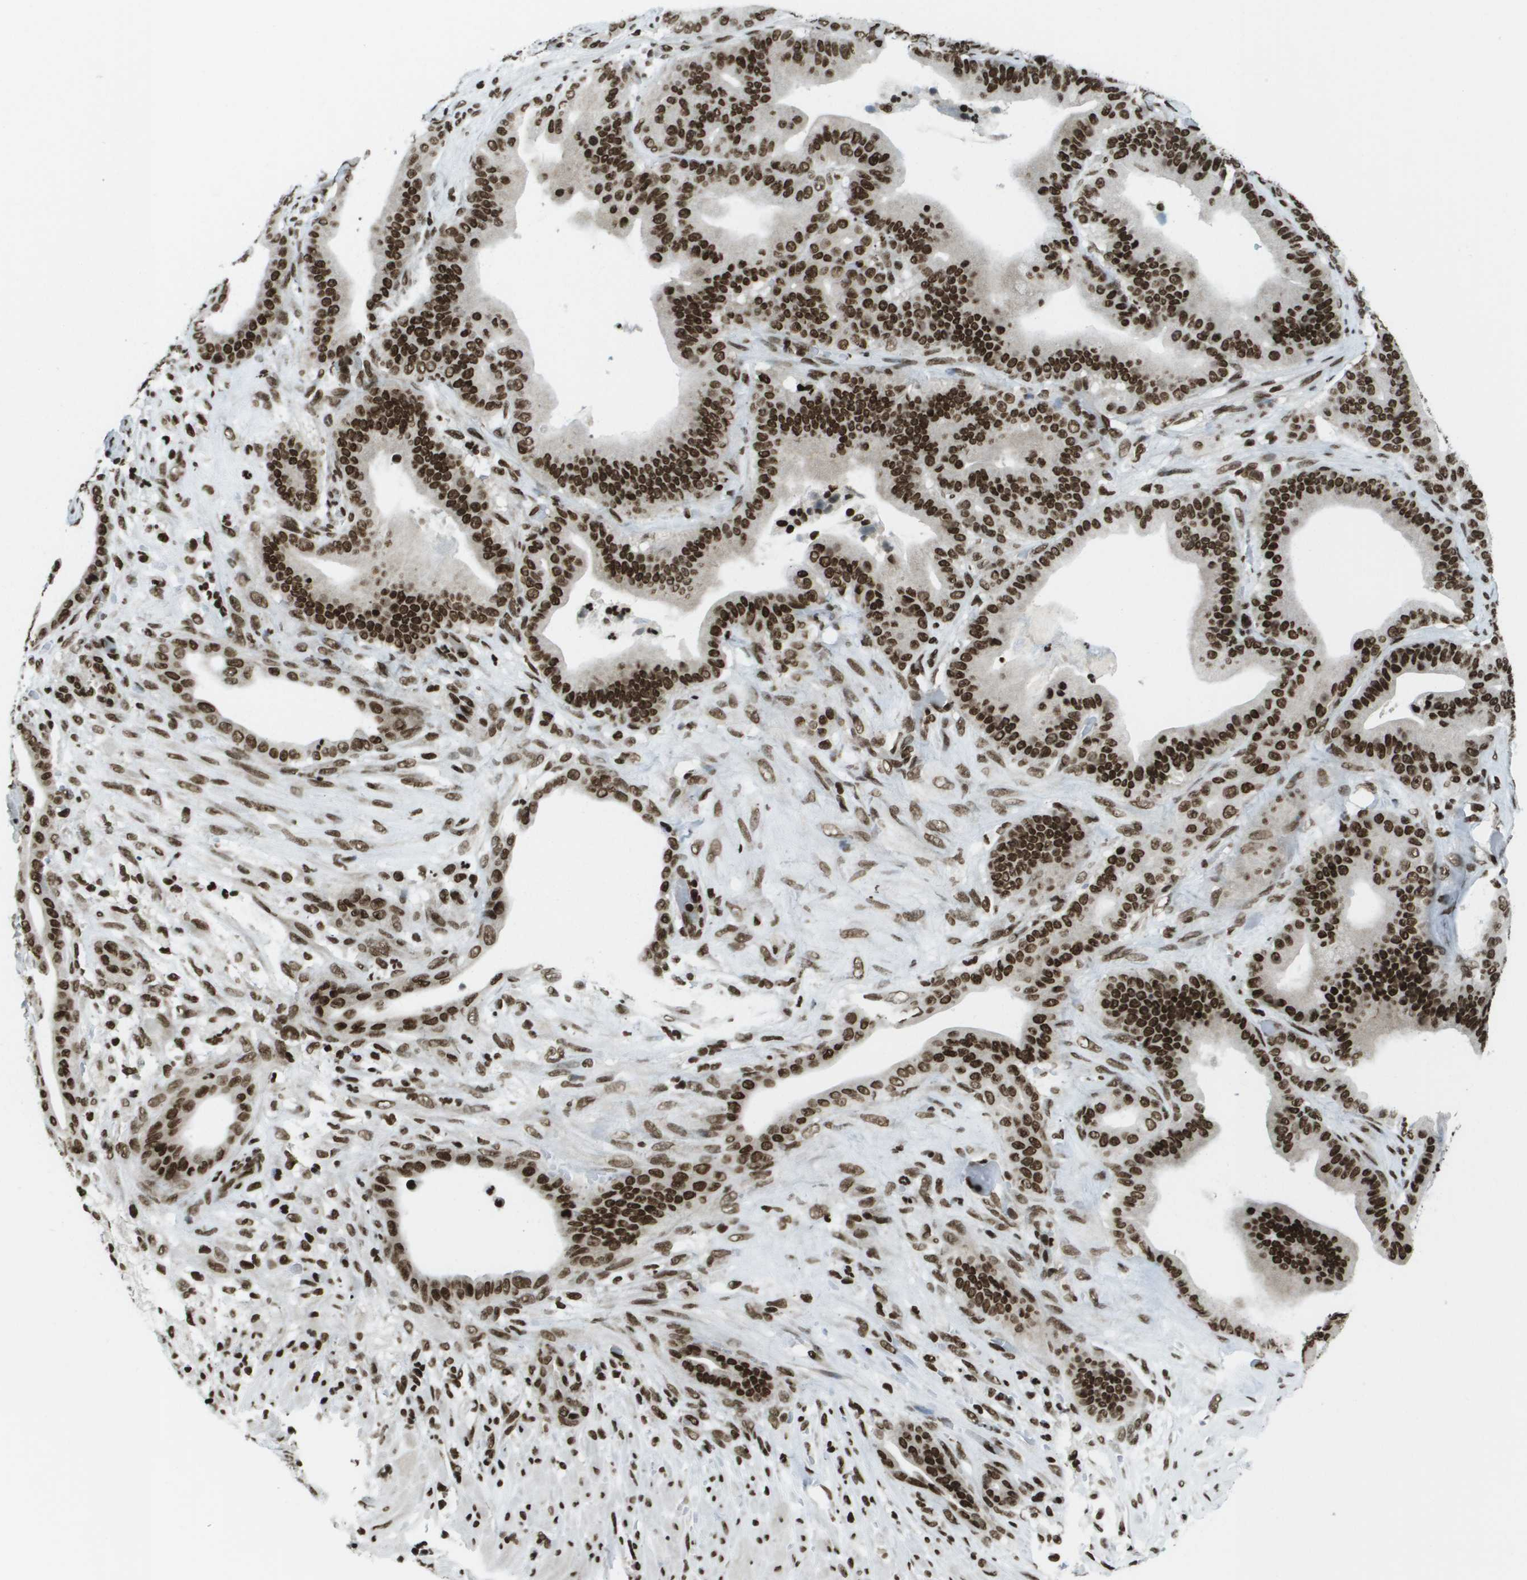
{"staining": {"intensity": "strong", "quantity": ">75%", "location": "nuclear"}, "tissue": "pancreatic cancer", "cell_type": "Tumor cells", "image_type": "cancer", "snomed": [{"axis": "morphology", "description": "Adenocarcinoma, NOS"}, {"axis": "topography", "description": "Pancreas"}], "caption": "A photomicrograph of pancreatic cancer stained for a protein shows strong nuclear brown staining in tumor cells.", "gene": "GLYR1", "patient": {"sex": "male", "age": 63}}